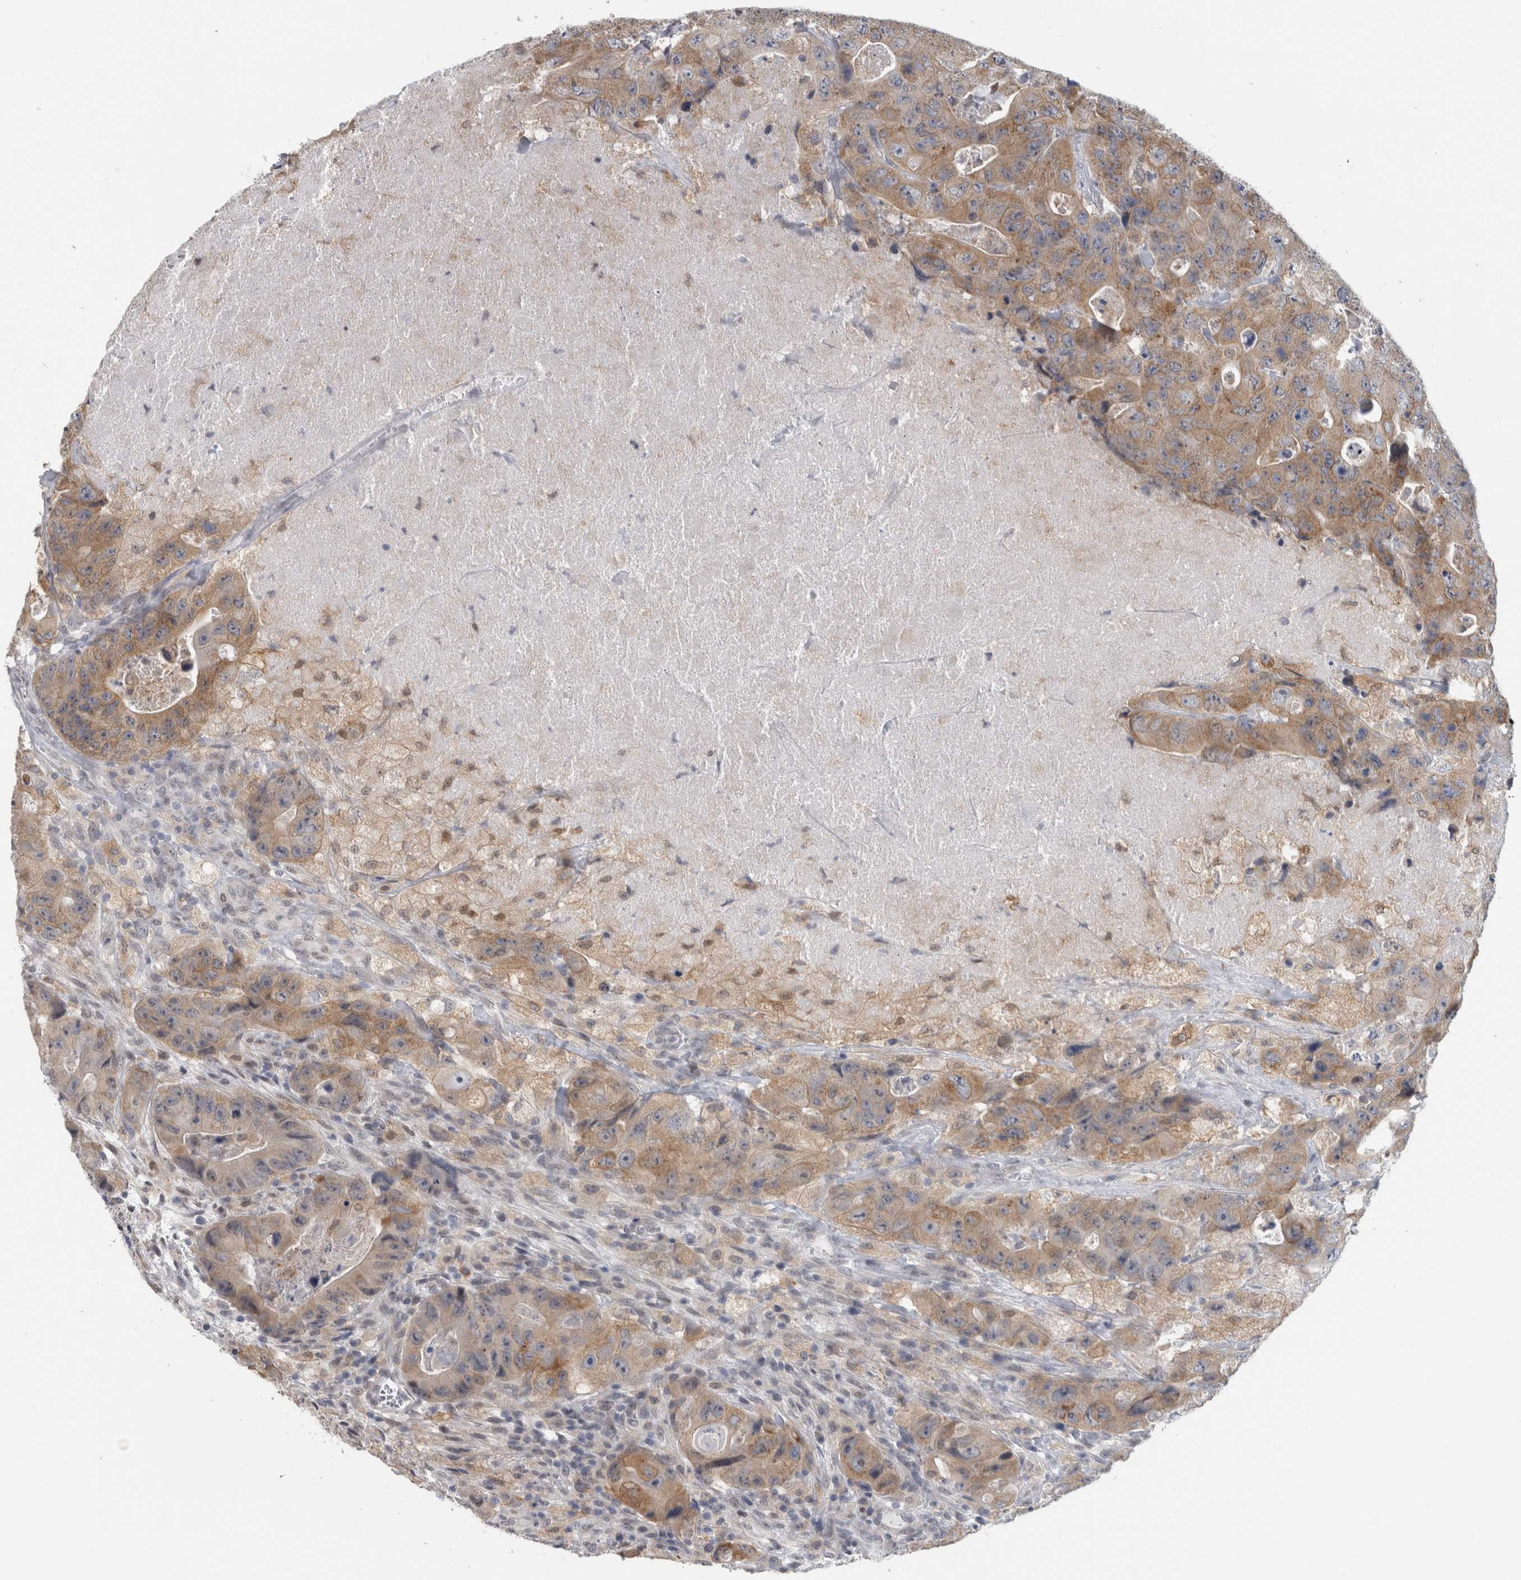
{"staining": {"intensity": "moderate", "quantity": ">75%", "location": "cytoplasmic/membranous"}, "tissue": "colorectal cancer", "cell_type": "Tumor cells", "image_type": "cancer", "snomed": [{"axis": "morphology", "description": "Adenocarcinoma, NOS"}, {"axis": "topography", "description": "Colon"}], "caption": "About >75% of tumor cells in human adenocarcinoma (colorectal) exhibit moderate cytoplasmic/membranous protein positivity as visualized by brown immunohistochemical staining.", "gene": "TMEM242", "patient": {"sex": "female", "age": 46}}